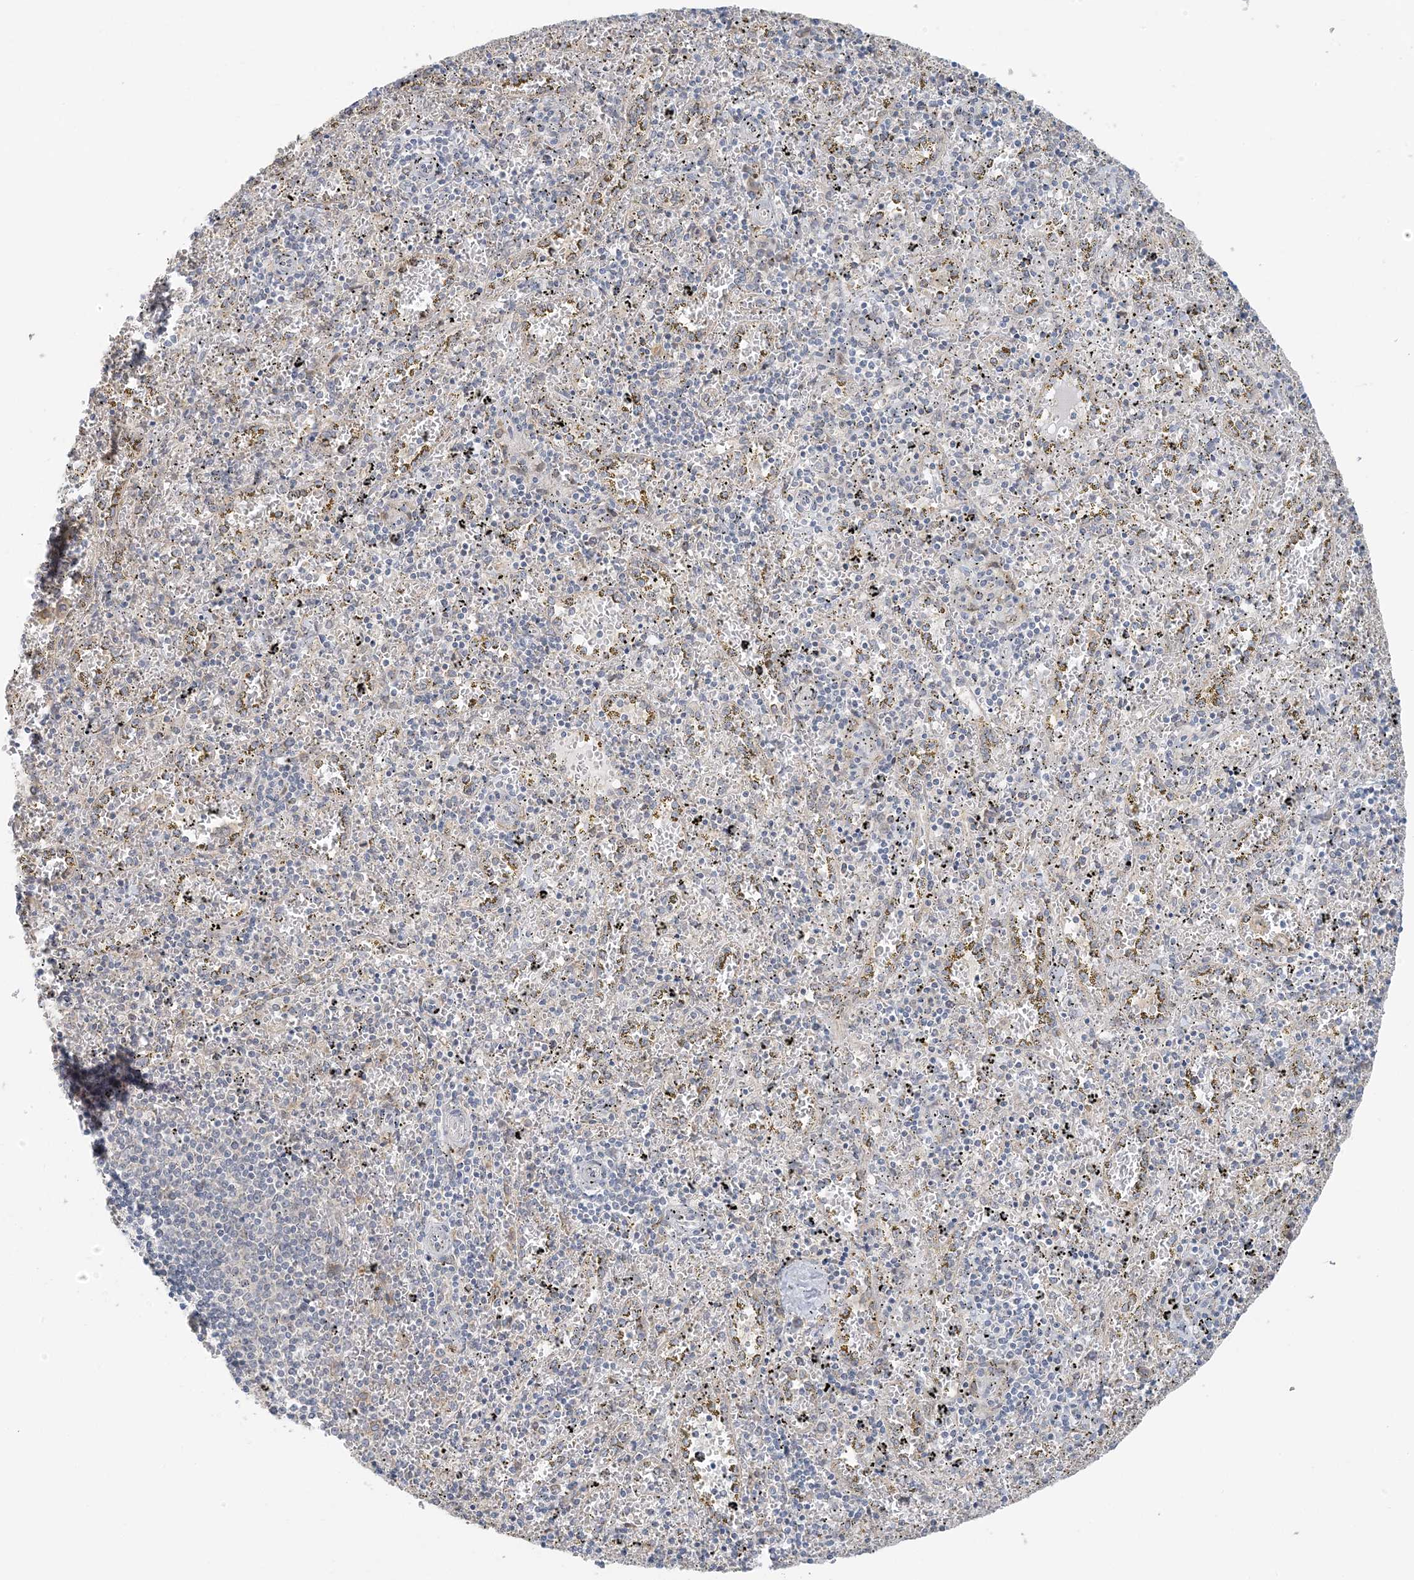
{"staining": {"intensity": "negative", "quantity": "none", "location": "none"}, "tissue": "spleen", "cell_type": "Cells in red pulp", "image_type": "normal", "snomed": [{"axis": "morphology", "description": "Normal tissue, NOS"}, {"axis": "topography", "description": "Spleen"}], "caption": "The photomicrograph exhibits no staining of cells in red pulp in benign spleen.", "gene": "EEFSEC", "patient": {"sex": "male", "age": 11}}